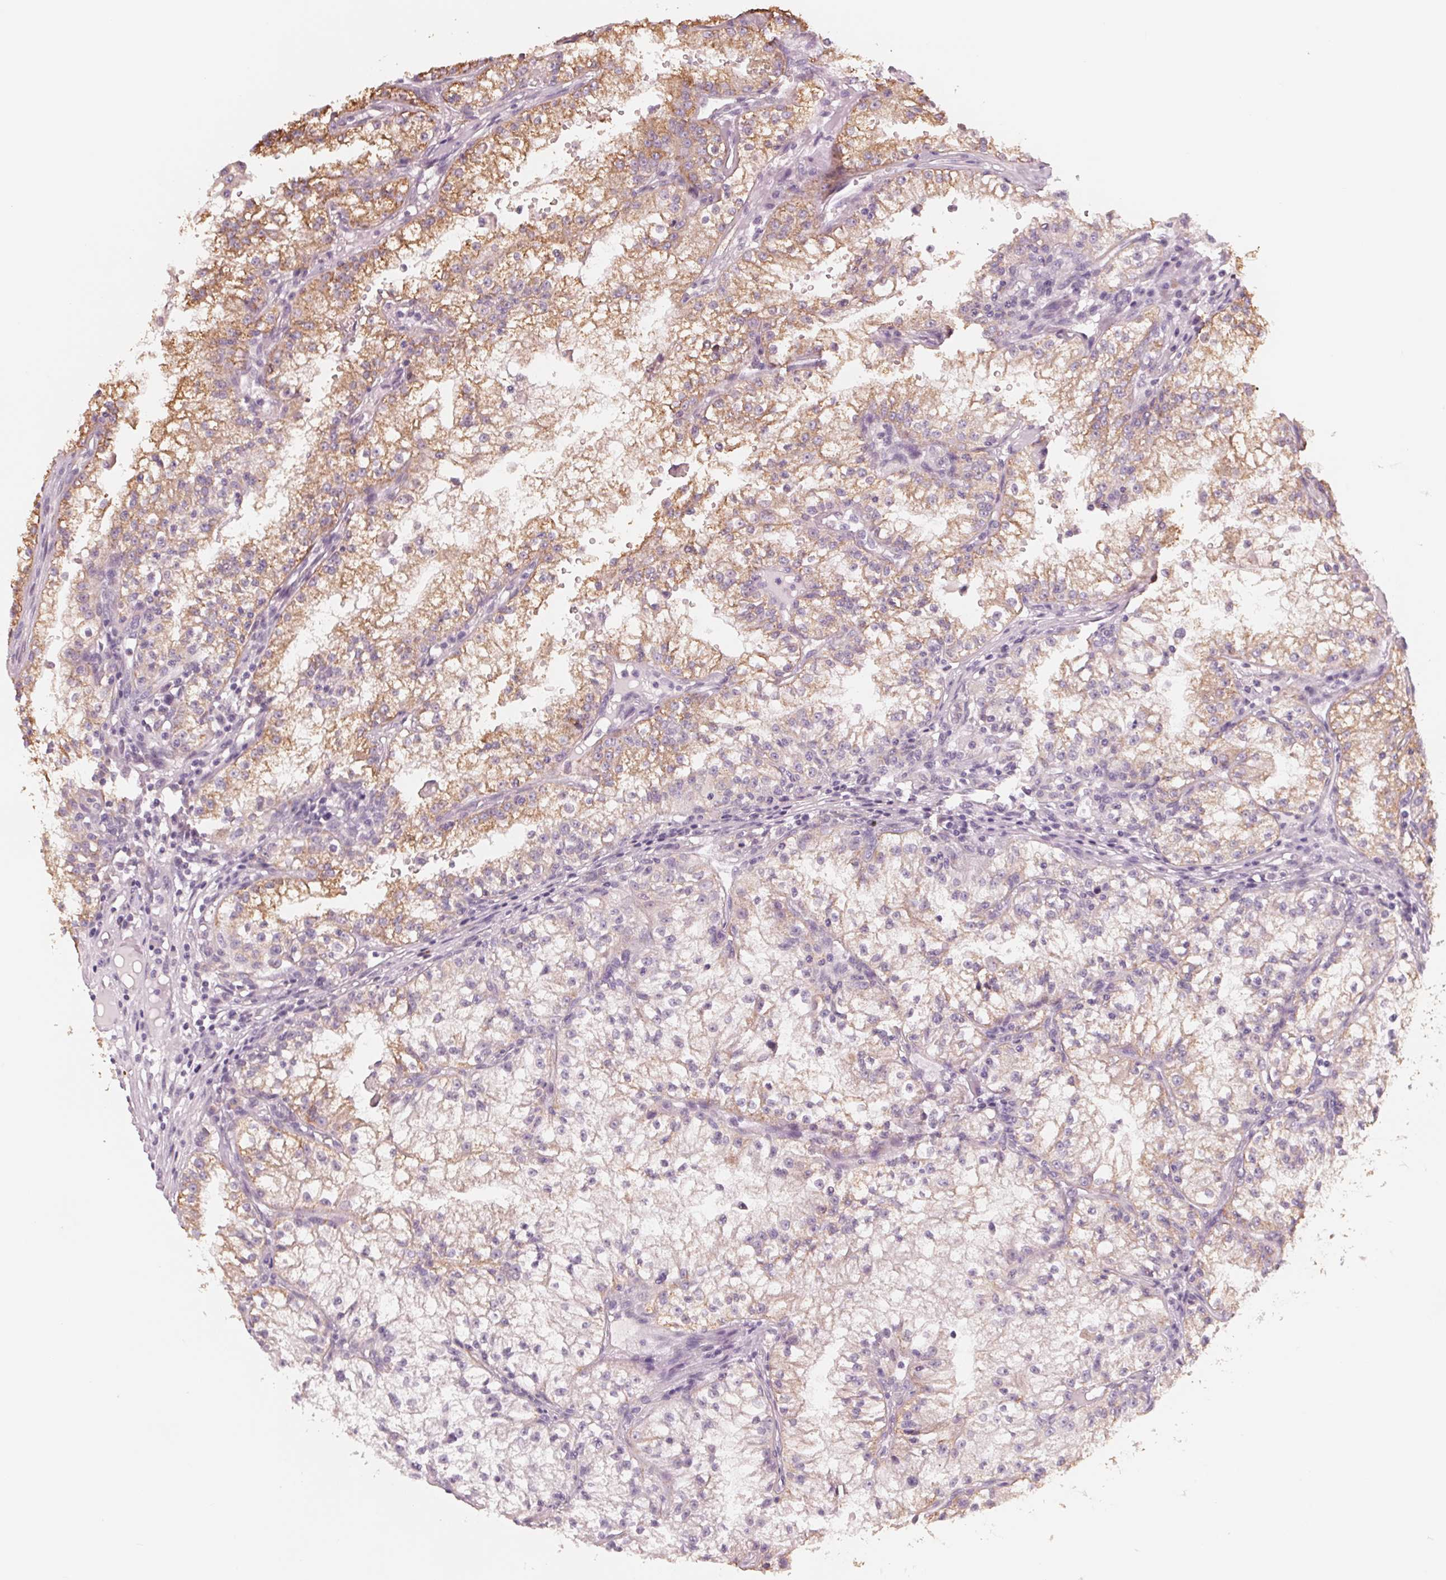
{"staining": {"intensity": "moderate", "quantity": "25%-75%", "location": "cytoplasmic/membranous"}, "tissue": "renal cancer", "cell_type": "Tumor cells", "image_type": "cancer", "snomed": [{"axis": "morphology", "description": "Adenocarcinoma, NOS"}, {"axis": "topography", "description": "Kidney"}], "caption": "Immunohistochemical staining of adenocarcinoma (renal) demonstrates moderate cytoplasmic/membranous protein staining in about 25%-75% of tumor cells.", "gene": "IL9R", "patient": {"sex": "male", "age": 36}}